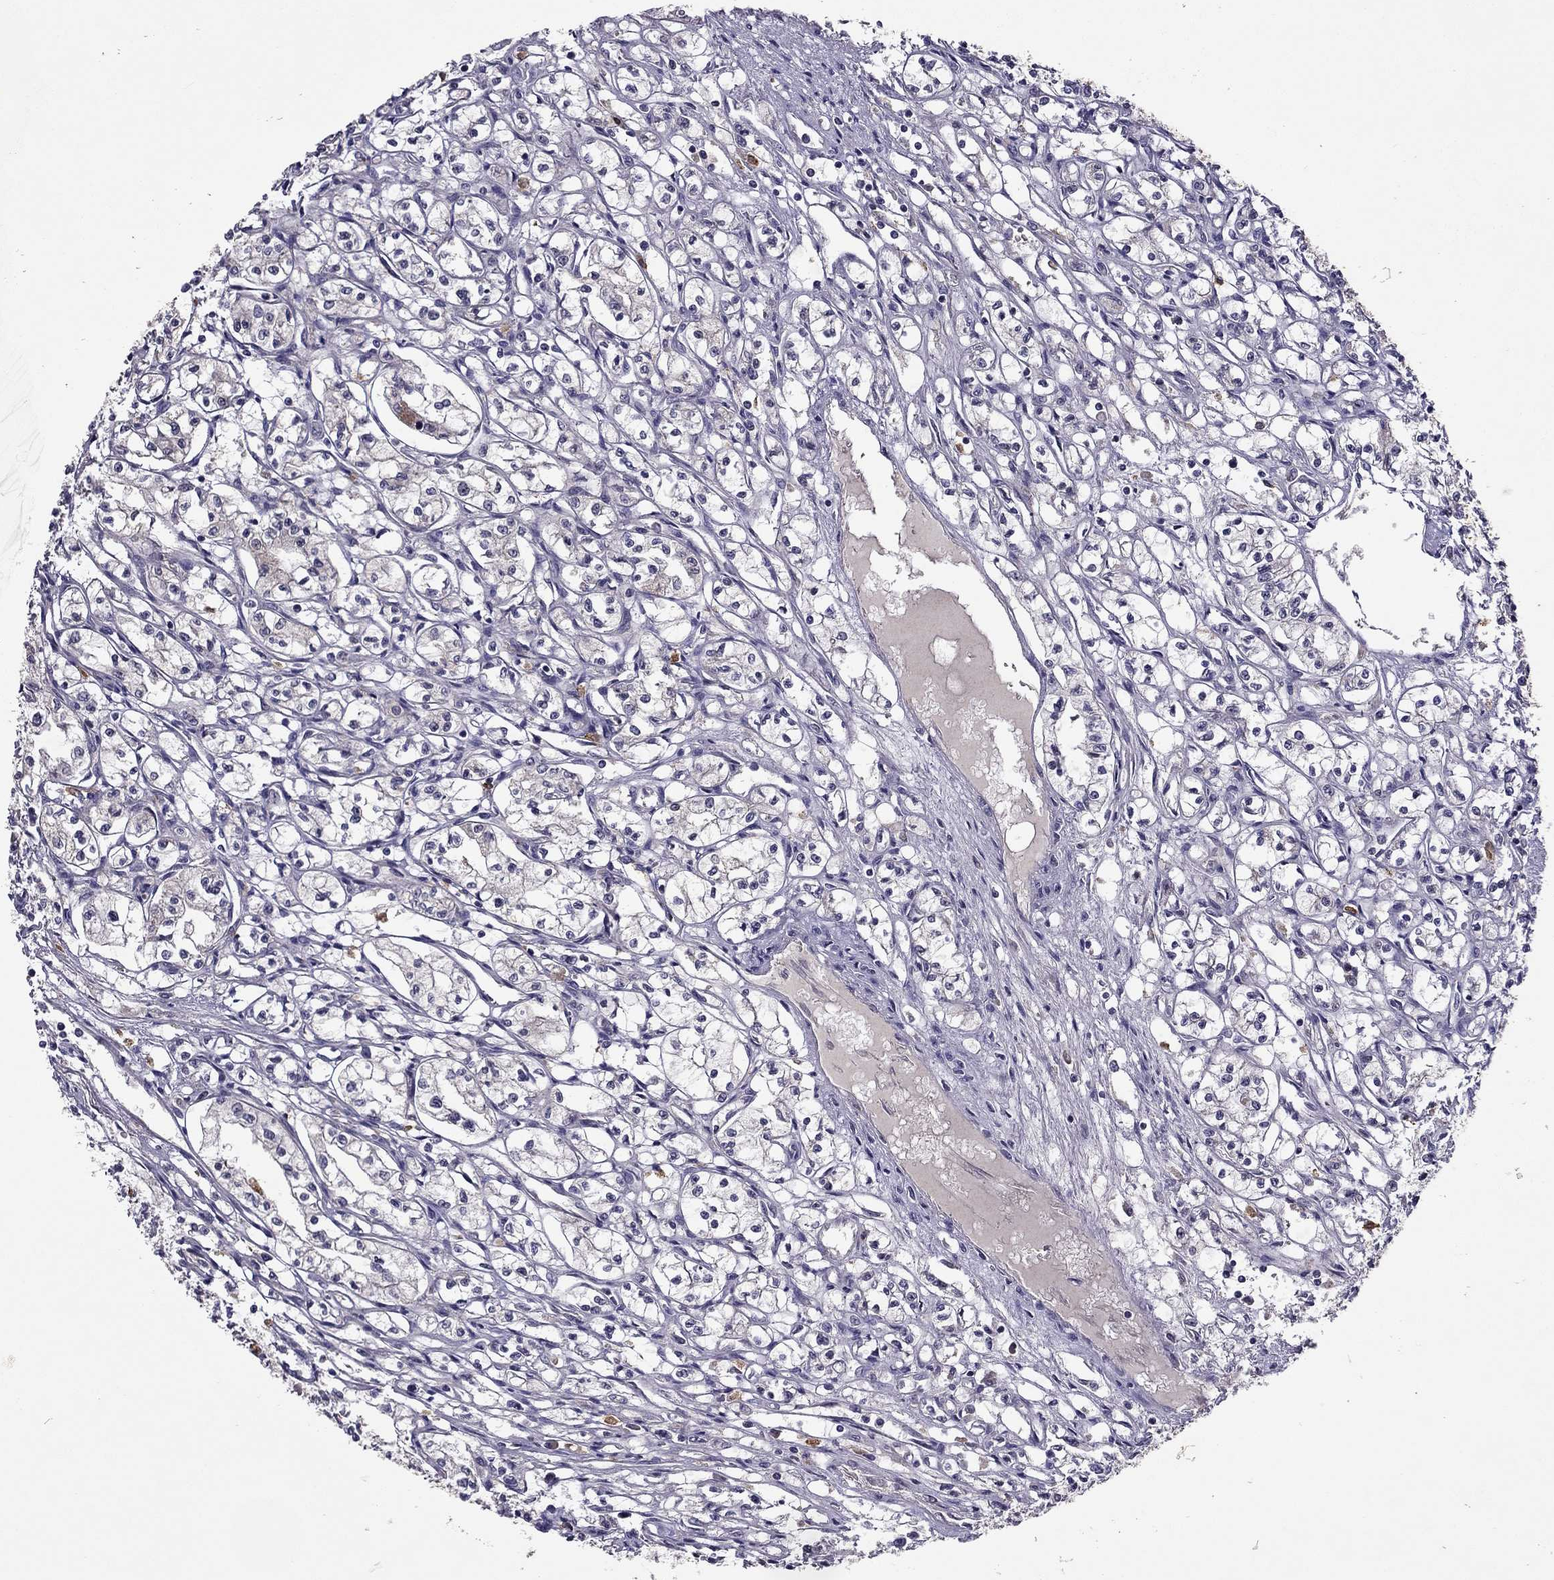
{"staining": {"intensity": "negative", "quantity": "none", "location": "none"}, "tissue": "renal cancer", "cell_type": "Tumor cells", "image_type": "cancer", "snomed": [{"axis": "morphology", "description": "Adenocarcinoma, NOS"}, {"axis": "topography", "description": "Kidney"}], "caption": "Tumor cells are negative for protein expression in human renal adenocarcinoma.", "gene": "STXBP5", "patient": {"sex": "male", "age": 56}}